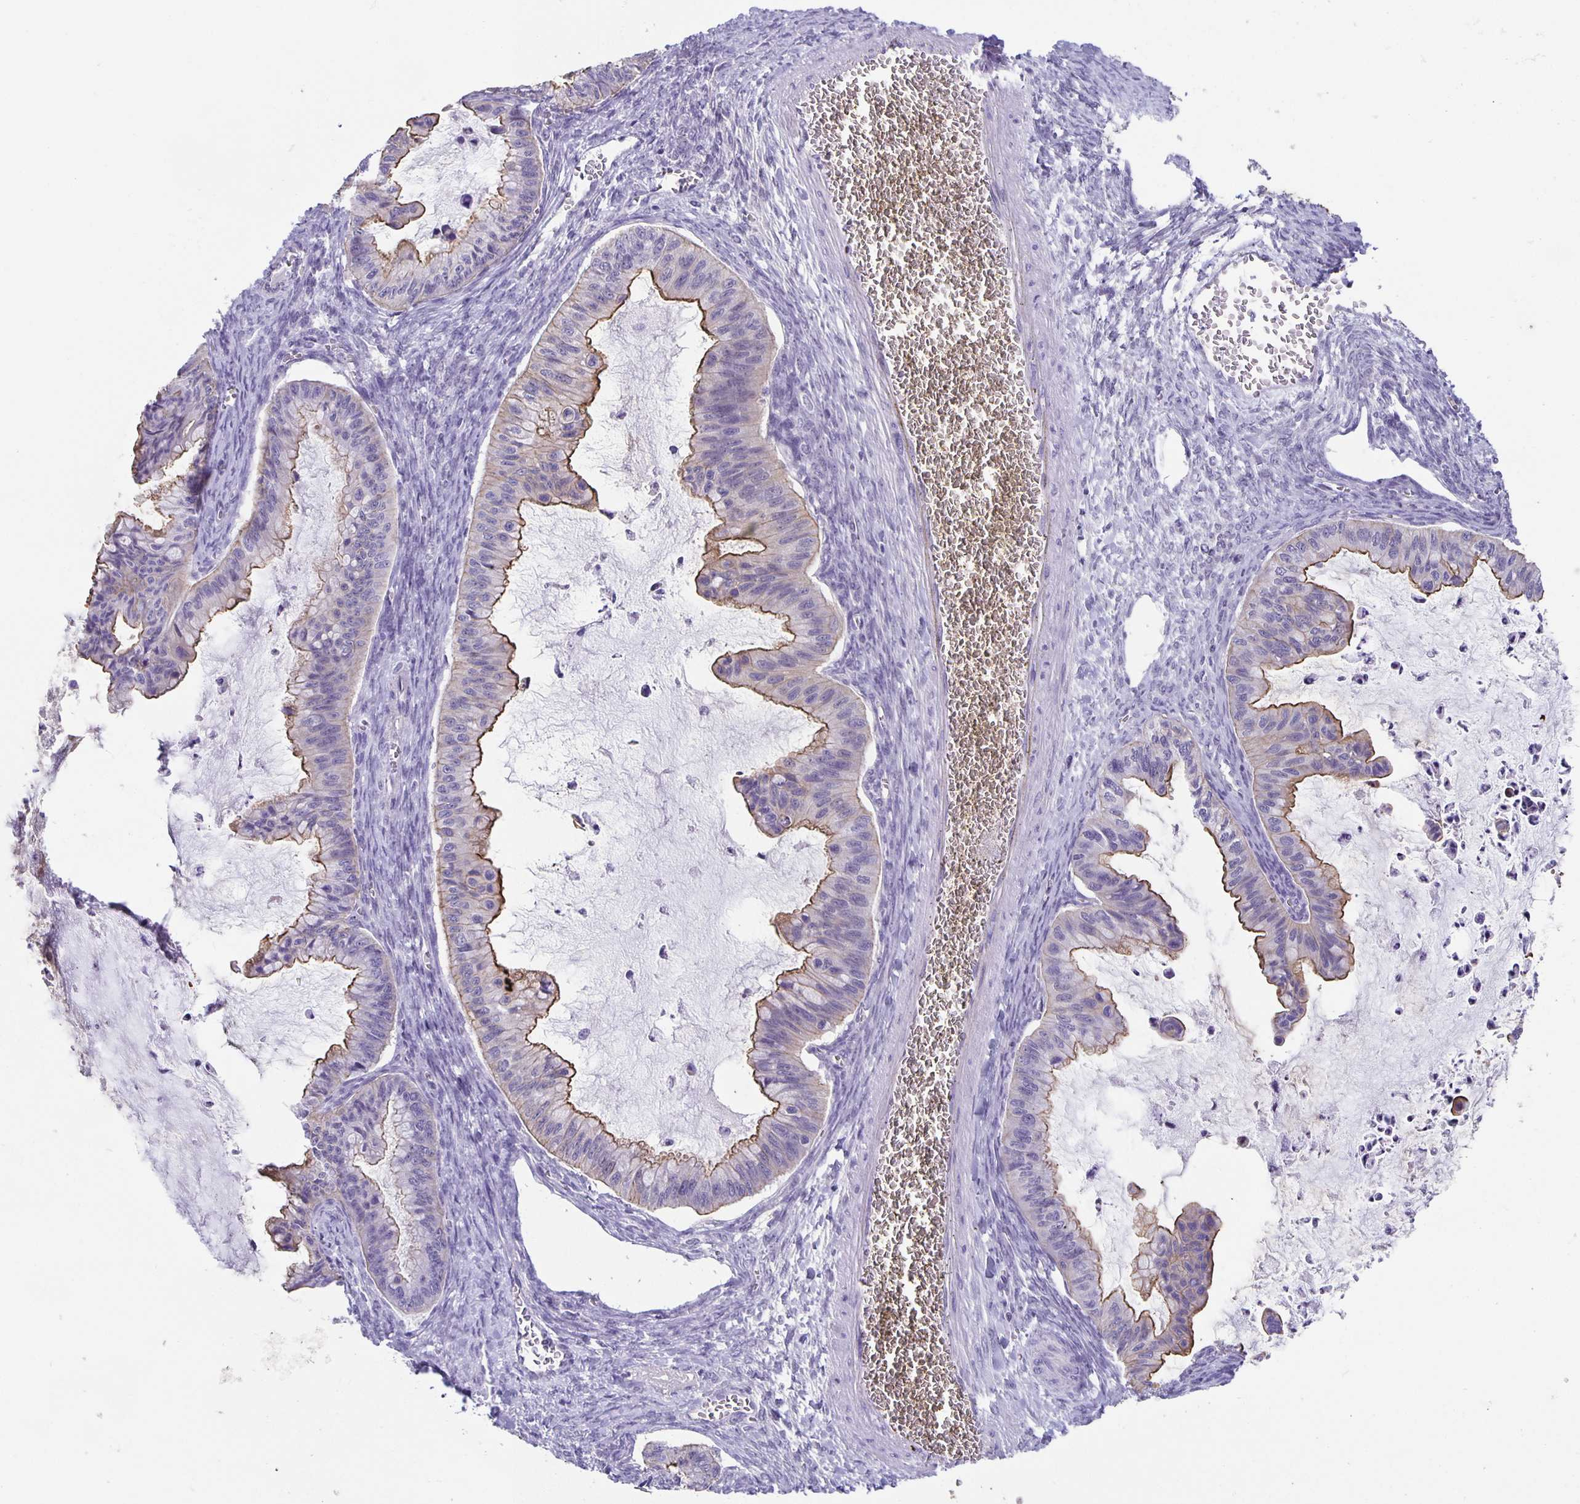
{"staining": {"intensity": "moderate", "quantity": "25%-75%", "location": "cytoplasmic/membranous"}, "tissue": "ovarian cancer", "cell_type": "Tumor cells", "image_type": "cancer", "snomed": [{"axis": "morphology", "description": "Cystadenocarcinoma, mucinous, NOS"}, {"axis": "topography", "description": "Ovary"}], "caption": "DAB (3,3'-diaminobenzidine) immunohistochemical staining of human ovarian cancer (mucinous cystadenocarcinoma) displays moderate cytoplasmic/membranous protein positivity in about 25%-75% of tumor cells.", "gene": "PTPN3", "patient": {"sex": "female", "age": 72}}